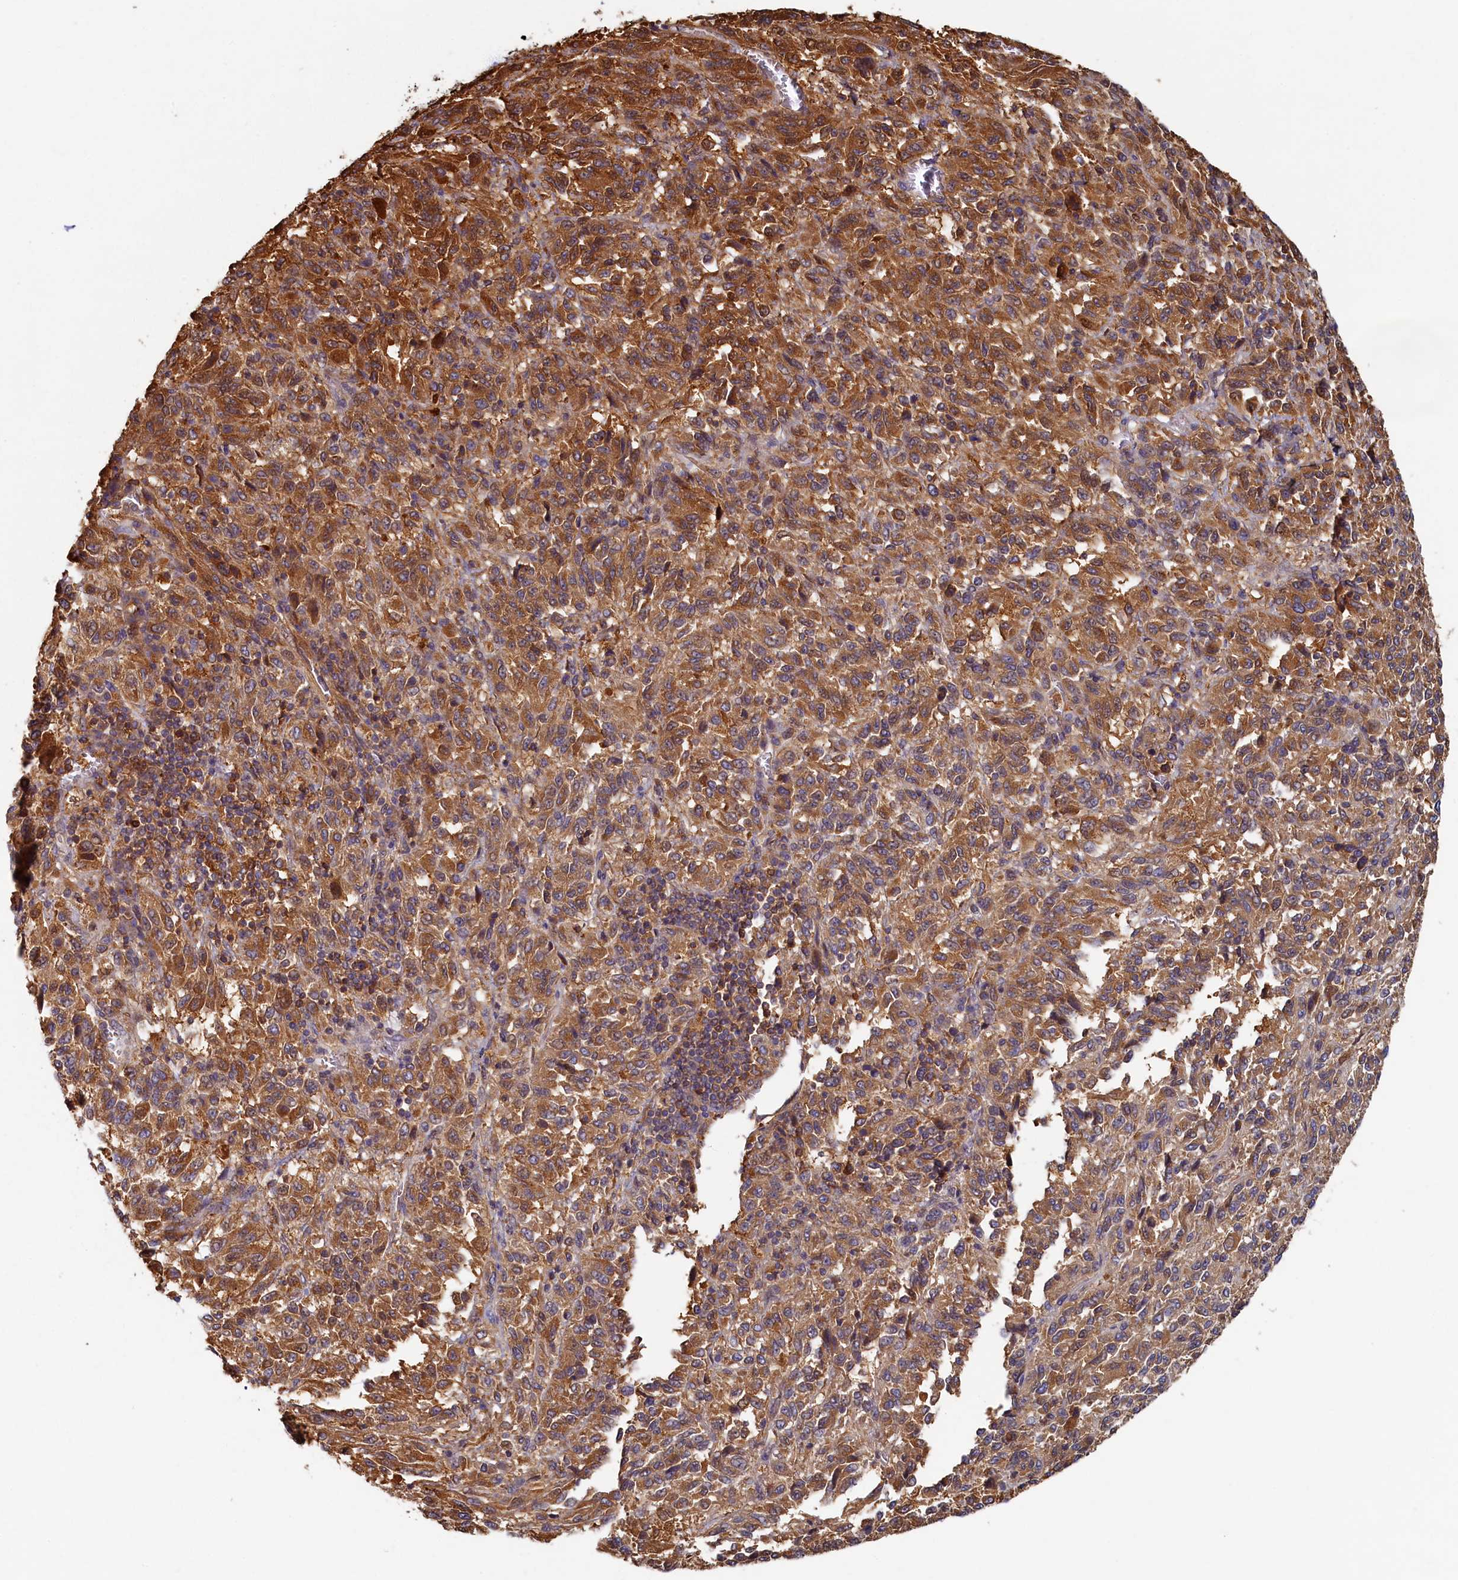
{"staining": {"intensity": "moderate", "quantity": ">75%", "location": "cytoplasmic/membranous"}, "tissue": "melanoma", "cell_type": "Tumor cells", "image_type": "cancer", "snomed": [{"axis": "morphology", "description": "Malignant melanoma, Metastatic site"}, {"axis": "topography", "description": "Lung"}], "caption": "Protein expression analysis of human malignant melanoma (metastatic site) reveals moderate cytoplasmic/membranous positivity in approximately >75% of tumor cells.", "gene": "TIMM8B", "patient": {"sex": "male", "age": 64}}